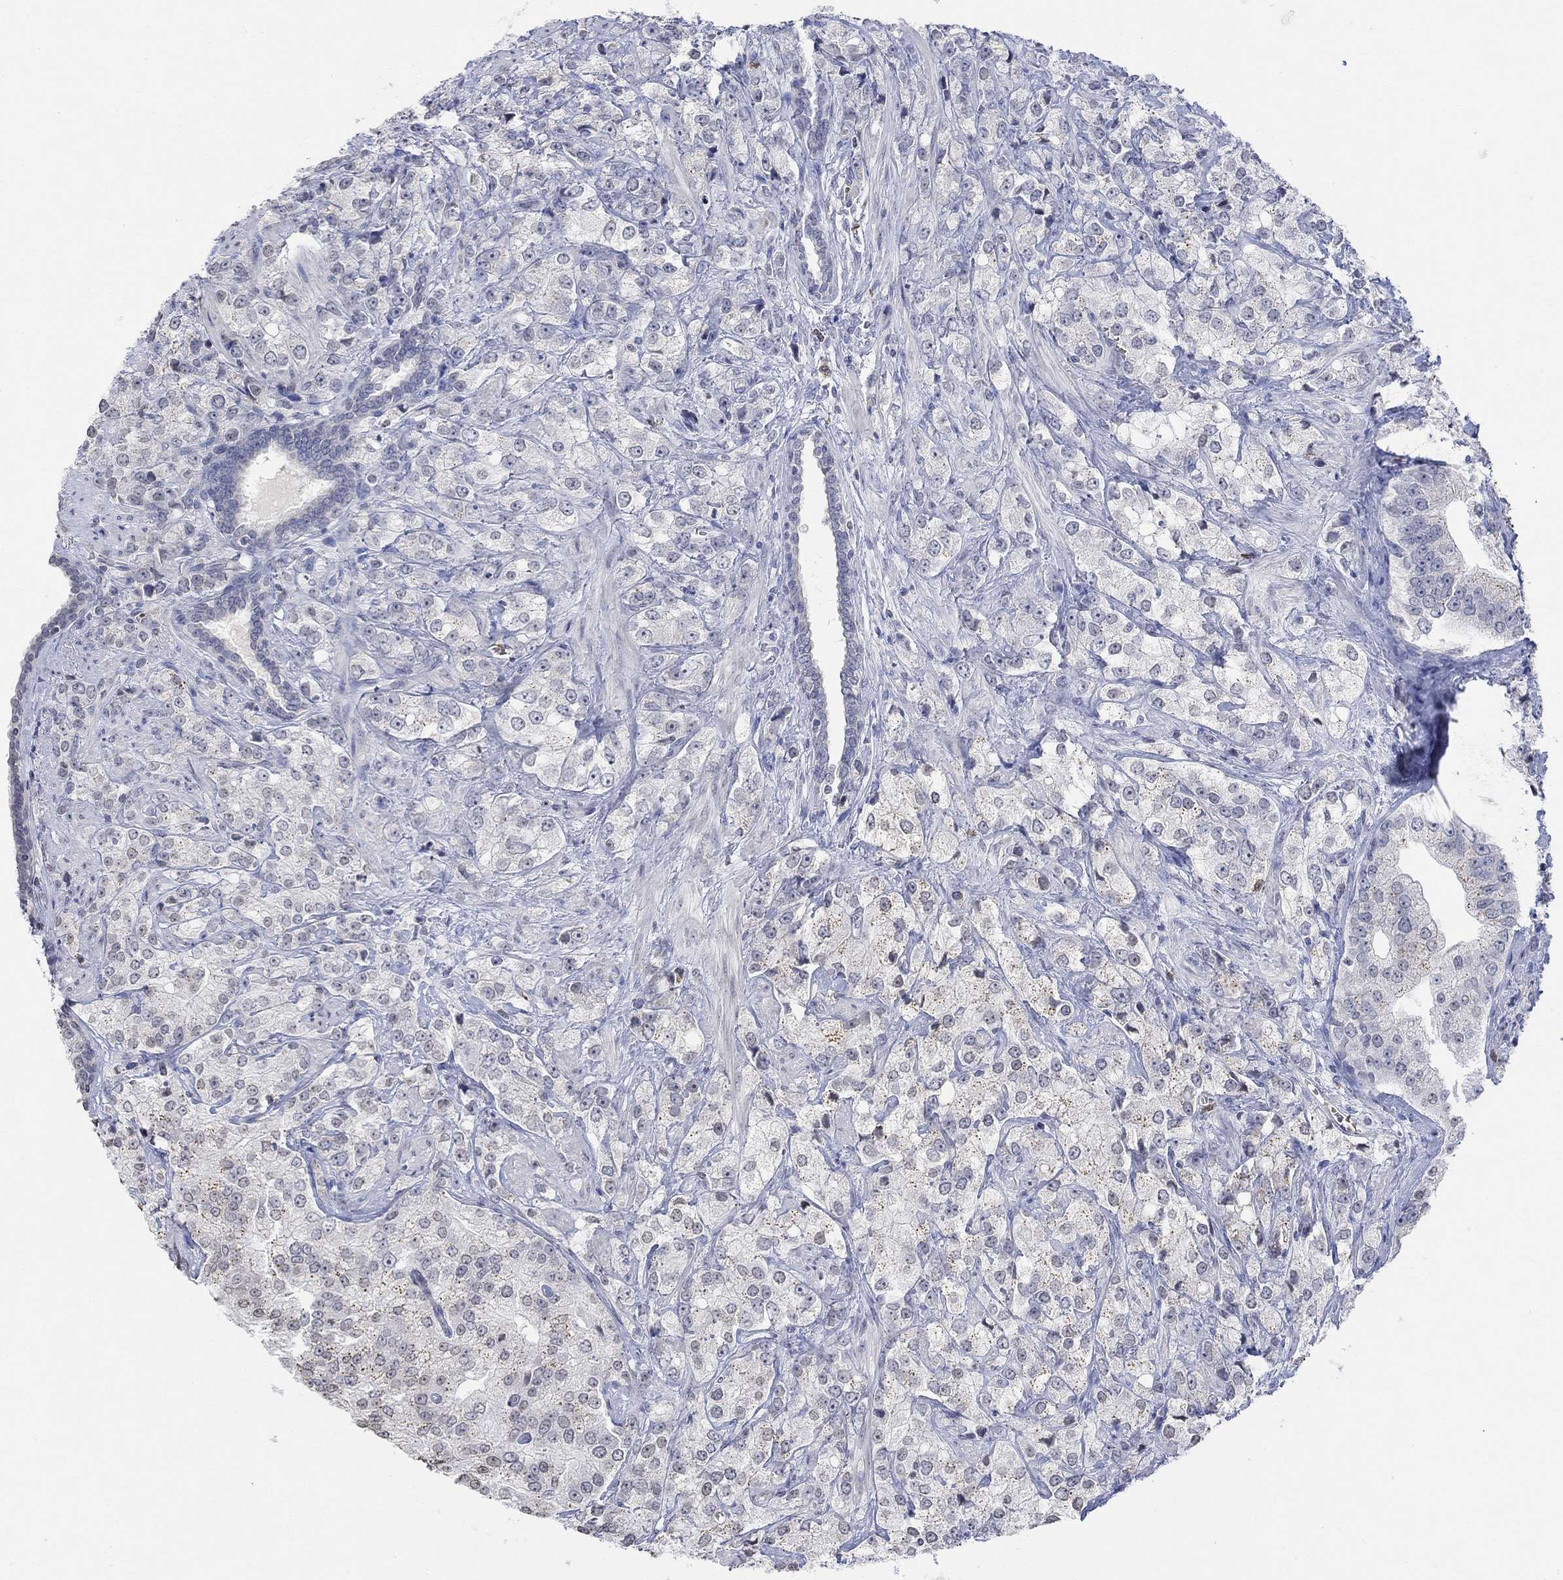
{"staining": {"intensity": "negative", "quantity": "none", "location": "none"}, "tissue": "prostate cancer", "cell_type": "Tumor cells", "image_type": "cancer", "snomed": [{"axis": "morphology", "description": "Adenocarcinoma, NOS"}, {"axis": "topography", "description": "Prostate and seminal vesicle, NOS"}, {"axis": "topography", "description": "Prostate"}], "caption": "A micrograph of prostate cancer (adenocarcinoma) stained for a protein demonstrates no brown staining in tumor cells.", "gene": "TMEM255A", "patient": {"sex": "male", "age": 68}}